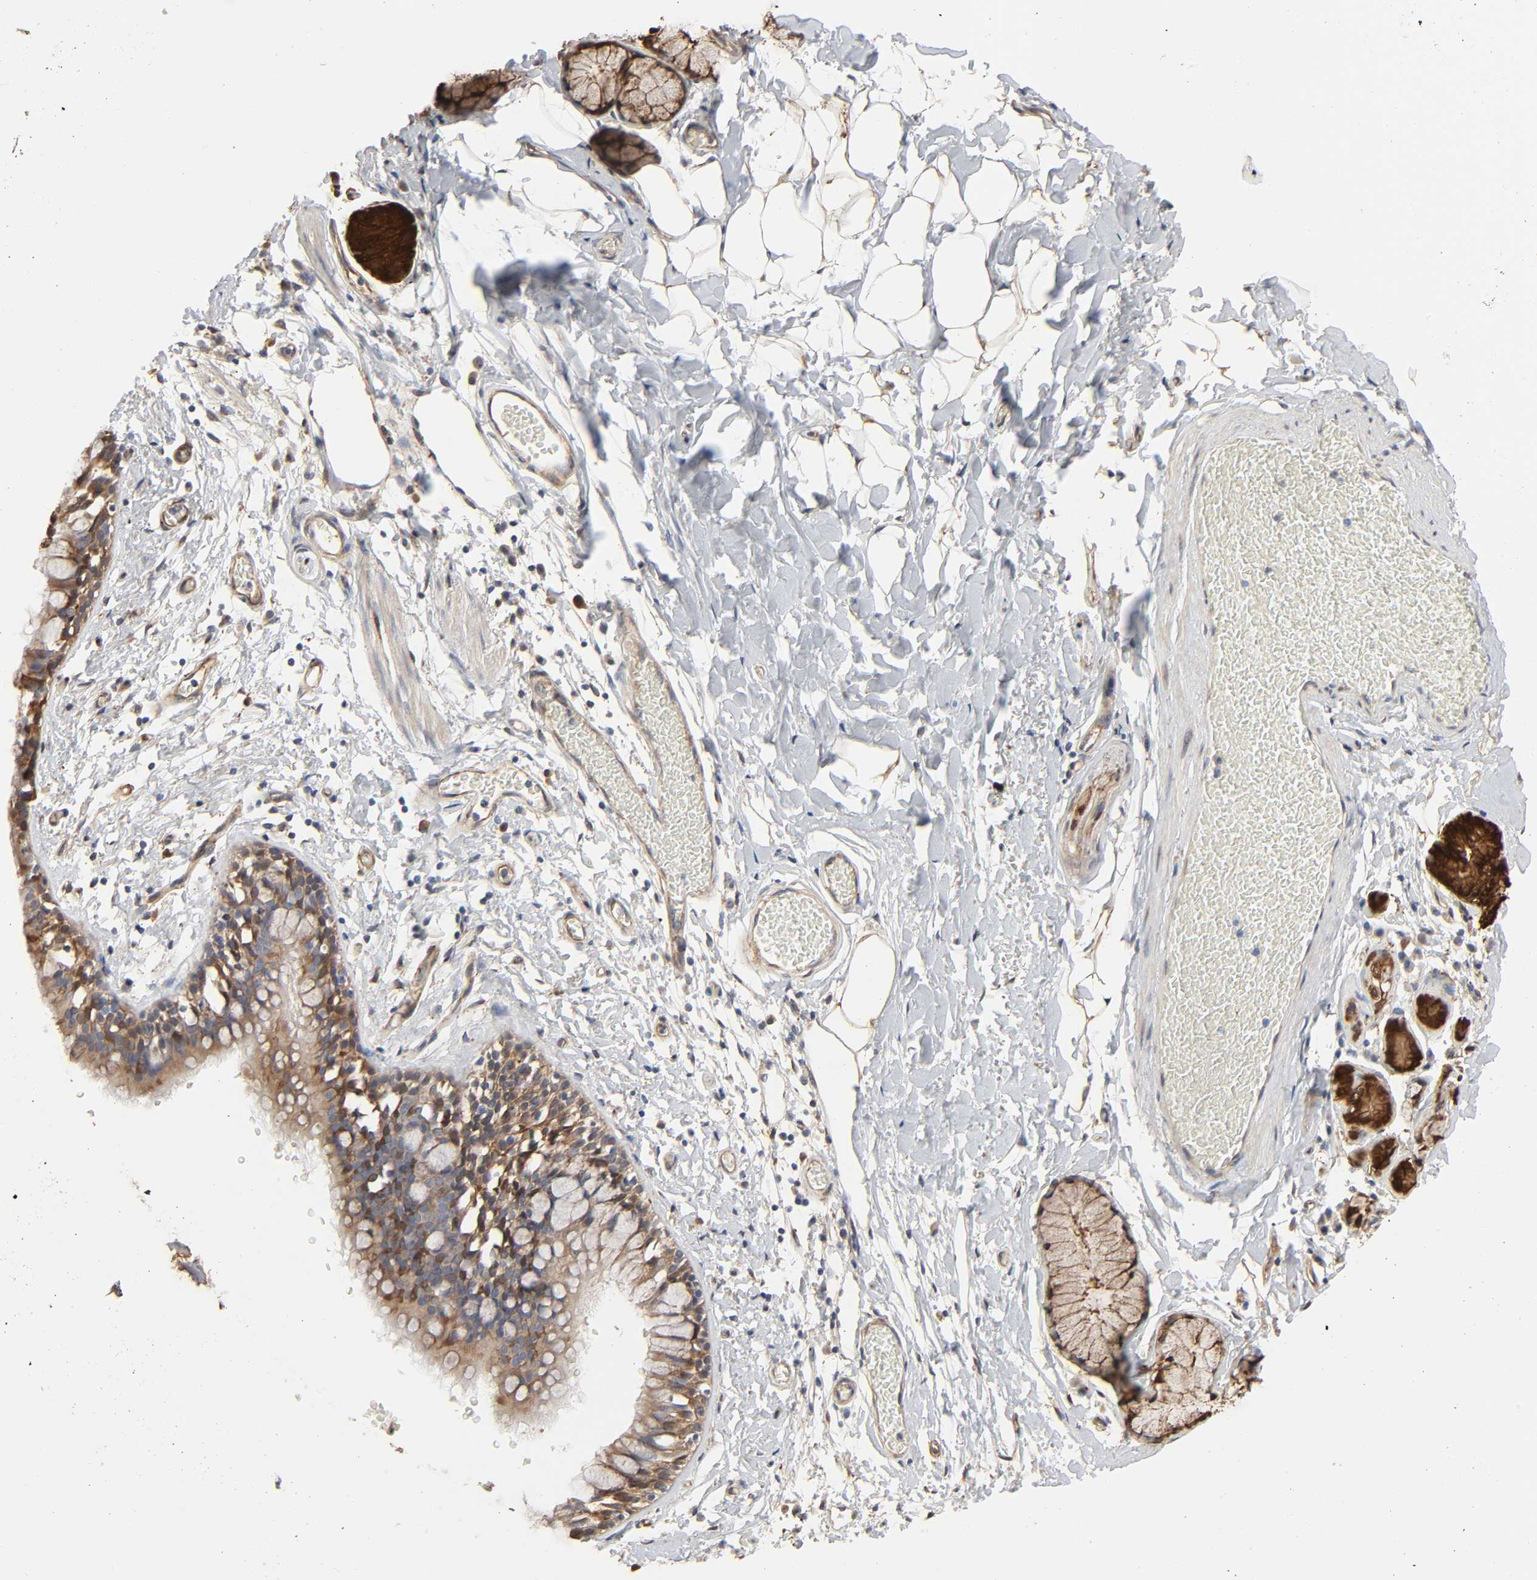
{"staining": {"intensity": "moderate", "quantity": ">75%", "location": "cytoplasmic/membranous"}, "tissue": "bronchus", "cell_type": "Respiratory epithelial cells", "image_type": "normal", "snomed": [{"axis": "morphology", "description": "Normal tissue, NOS"}, {"axis": "topography", "description": "Lymph node of abdomen"}, {"axis": "topography", "description": "Lymph node of pelvis"}], "caption": "Bronchus stained with immunohistochemistry (IHC) demonstrates moderate cytoplasmic/membranous positivity in approximately >75% of respiratory epithelial cells.", "gene": "NDRG2", "patient": {"sex": "female", "age": 65}}